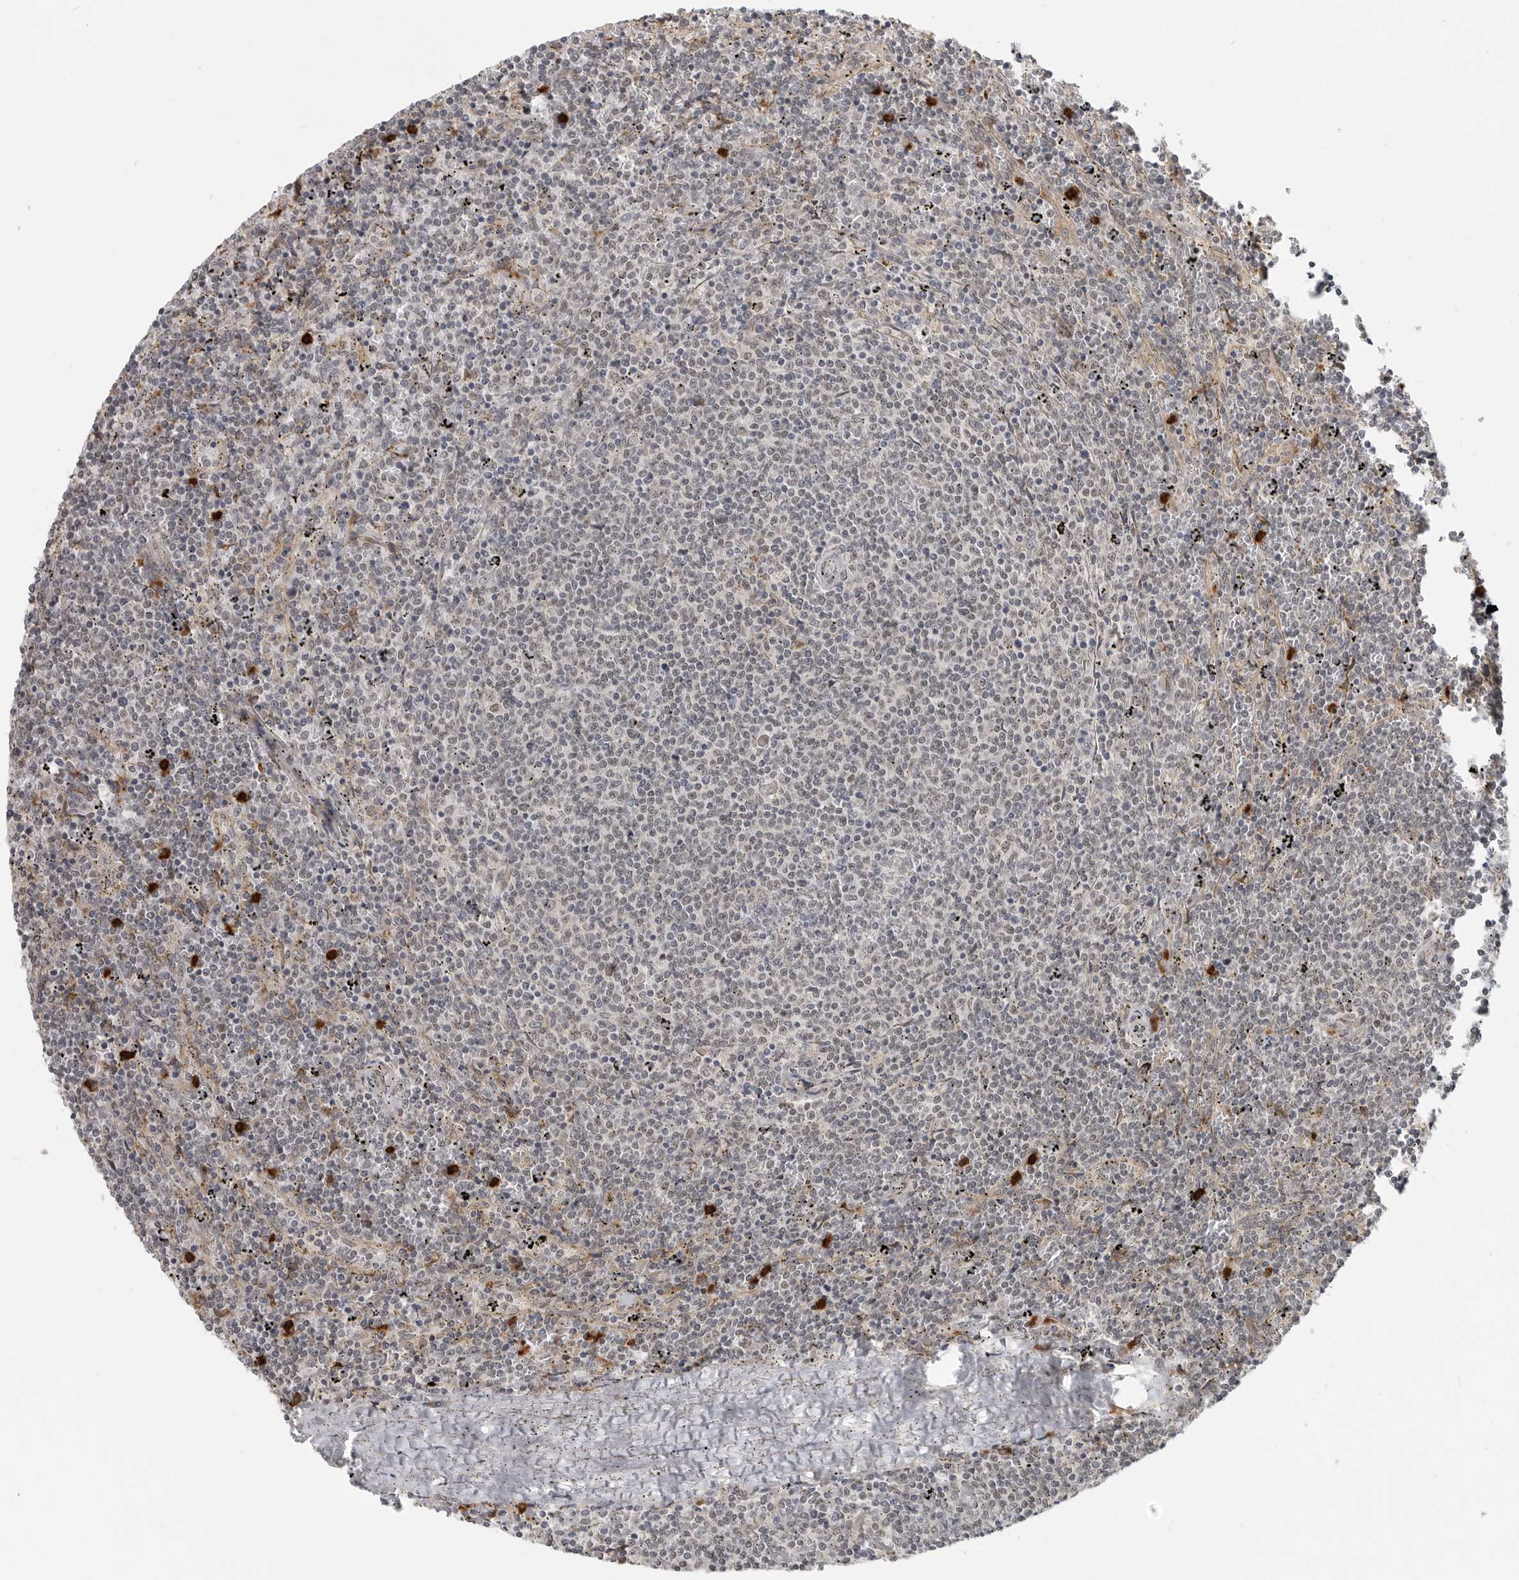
{"staining": {"intensity": "negative", "quantity": "none", "location": "none"}, "tissue": "lymphoma", "cell_type": "Tumor cells", "image_type": "cancer", "snomed": [{"axis": "morphology", "description": "Malignant lymphoma, non-Hodgkin's type, Low grade"}, {"axis": "topography", "description": "Spleen"}], "caption": "An immunohistochemistry (IHC) micrograph of low-grade malignant lymphoma, non-Hodgkin's type is shown. There is no staining in tumor cells of low-grade malignant lymphoma, non-Hodgkin's type.", "gene": "CEP295NL", "patient": {"sex": "female", "age": 50}}